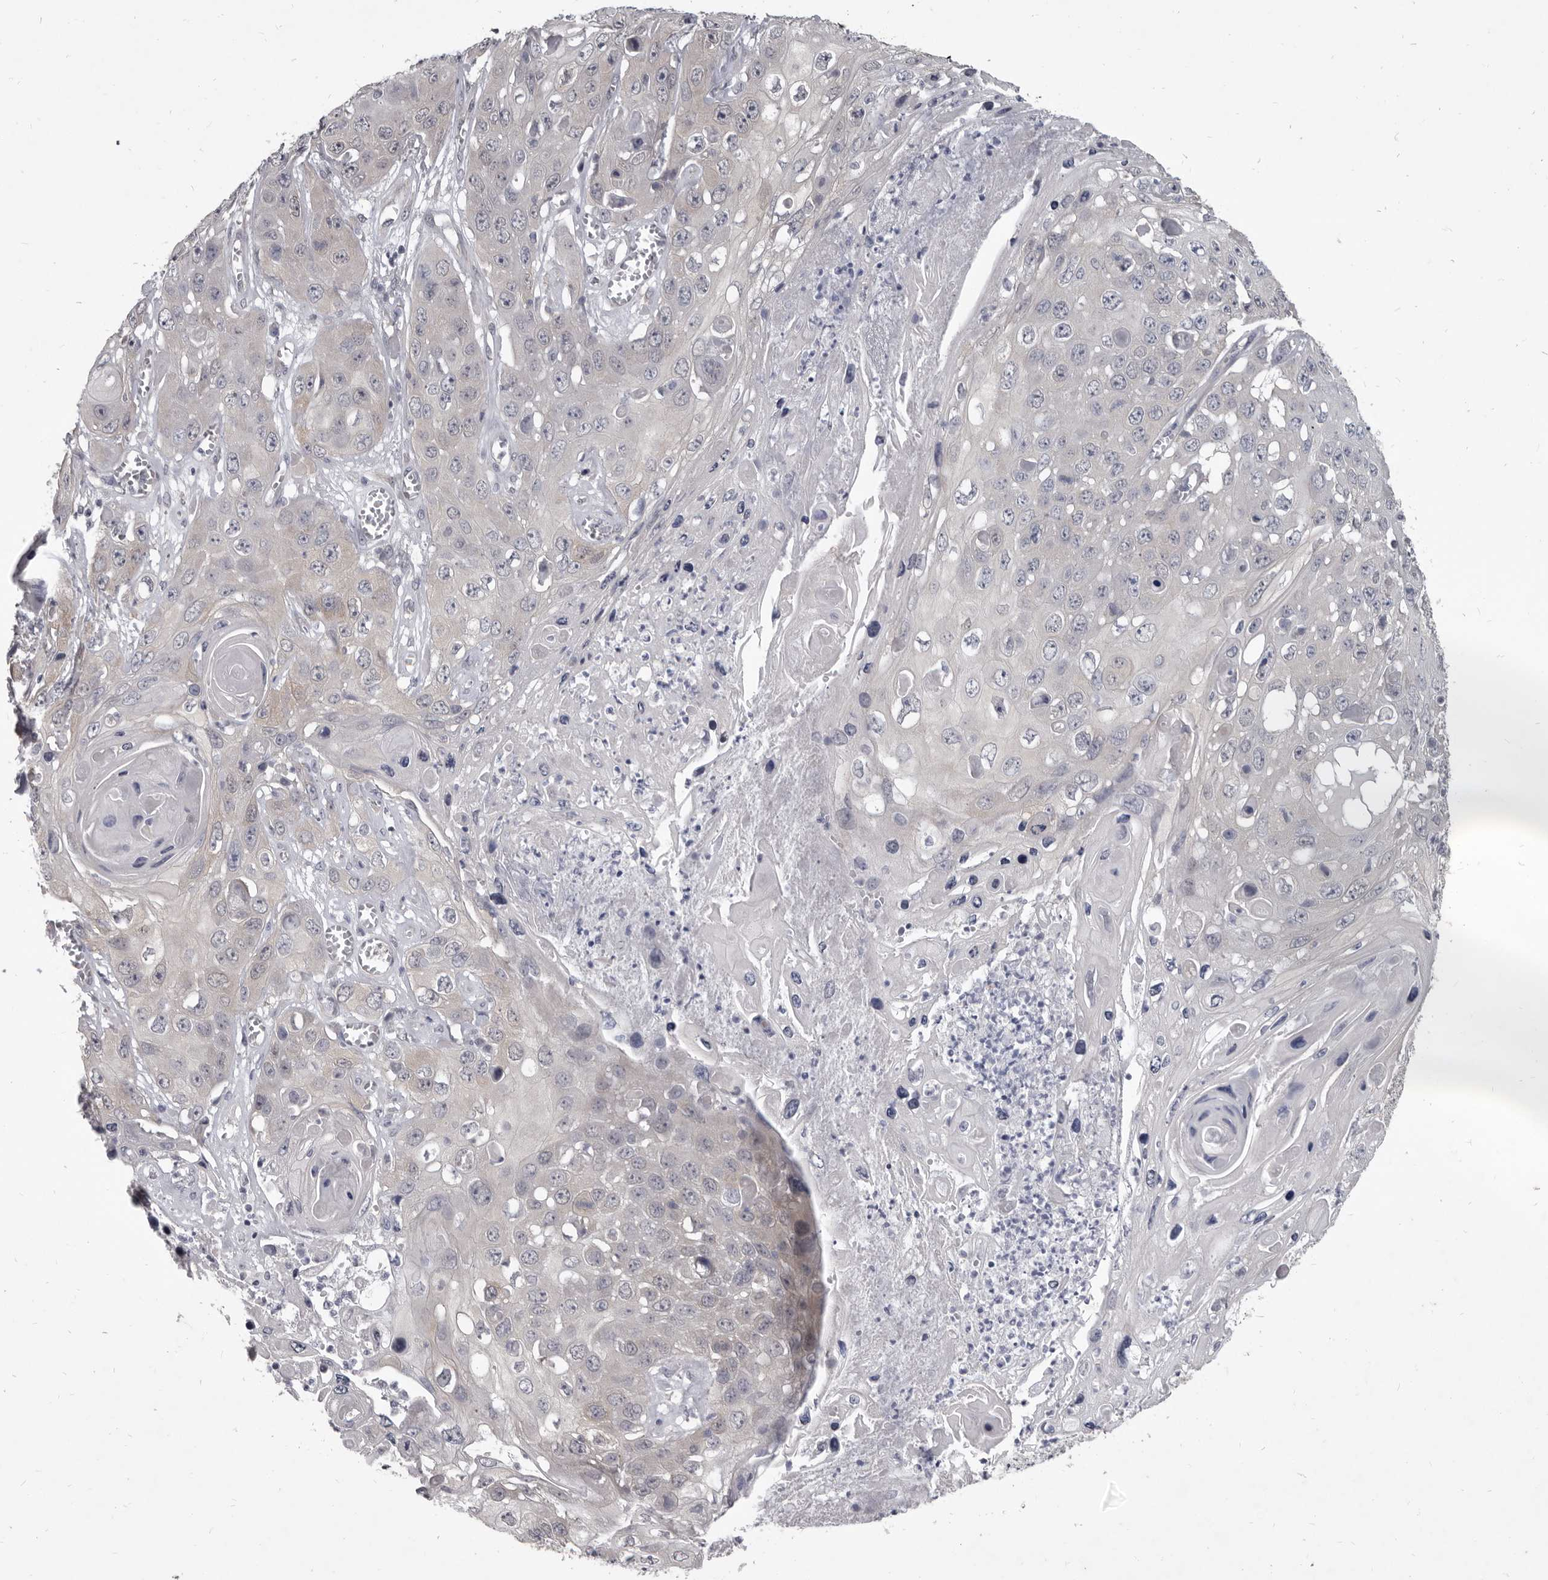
{"staining": {"intensity": "negative", "quantity": "none", "location": "none"}, "tissue": "skin cancer", "cell_type": "Tumor cells", "image_type": "cancer", "snomed": [{"axis": "morphology", "description": "Squamous cell carcinoma, NOS"}, {"axis": "topography", "description": "Skin"}], "caption": "Tumor cells are negative for brown protein staining in skin squamous cell carcinoma.", "gene": "GSK3B", "patient": {"sex": "male", "age": 55}}